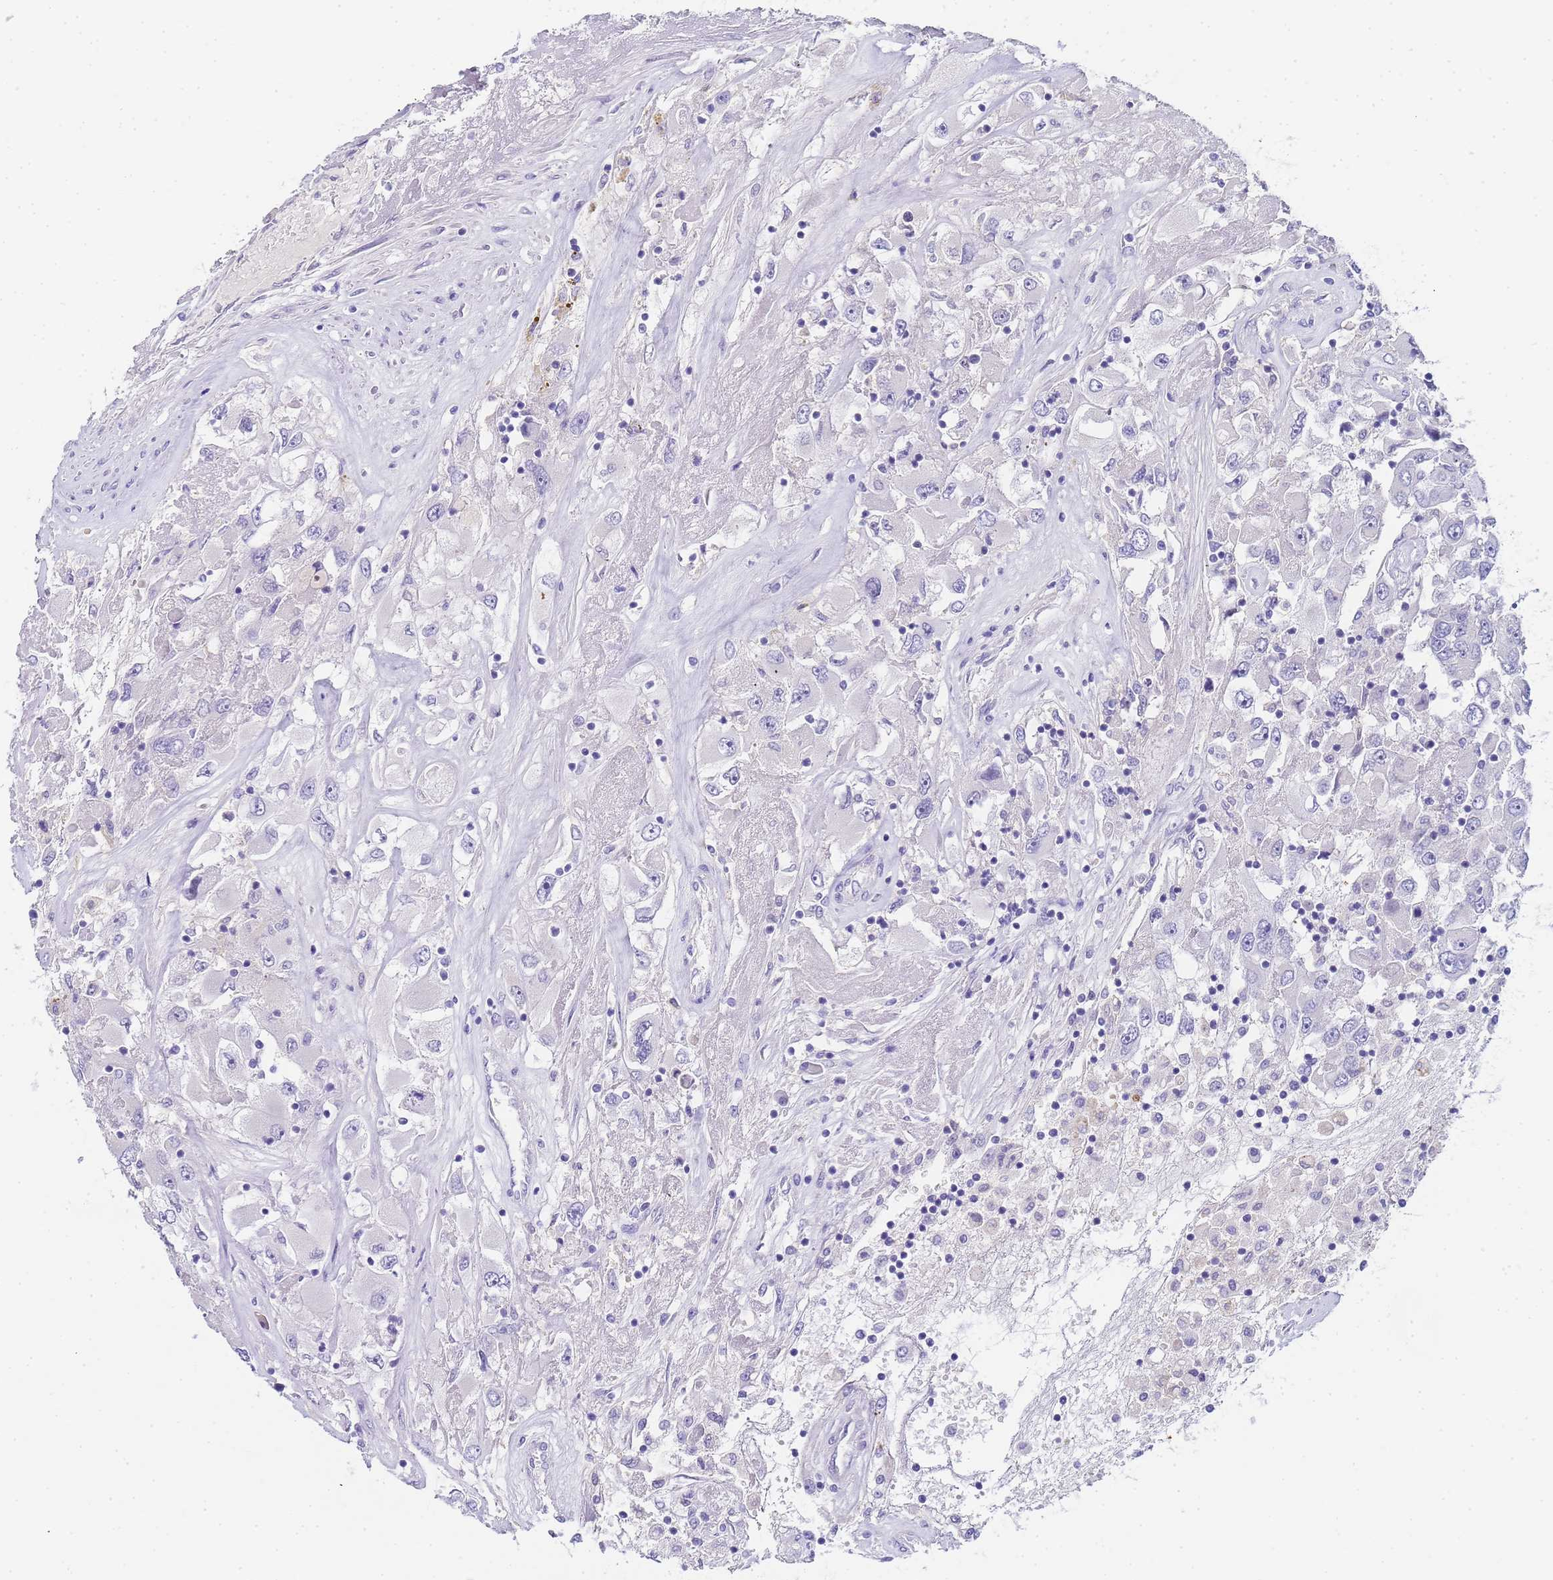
{"staining": {"intensity": "negative", "quantity": "none", "location": "none"}, "tissue": "renal cancer", "cell_type": "Tumor cells", "image_type": "cancer", "snomed": [{"axis": "morphology", "description": "Adenocarcinoma, NOS"}, {"axis": "topography", "description": "Kidney"}], "caption": "Renal adenocarcinoma was stained to show a protein in brown. There is no significant staining in tumor cells.", "gene": "CTRC", "patient": {"sex": "female", "age": 52}}